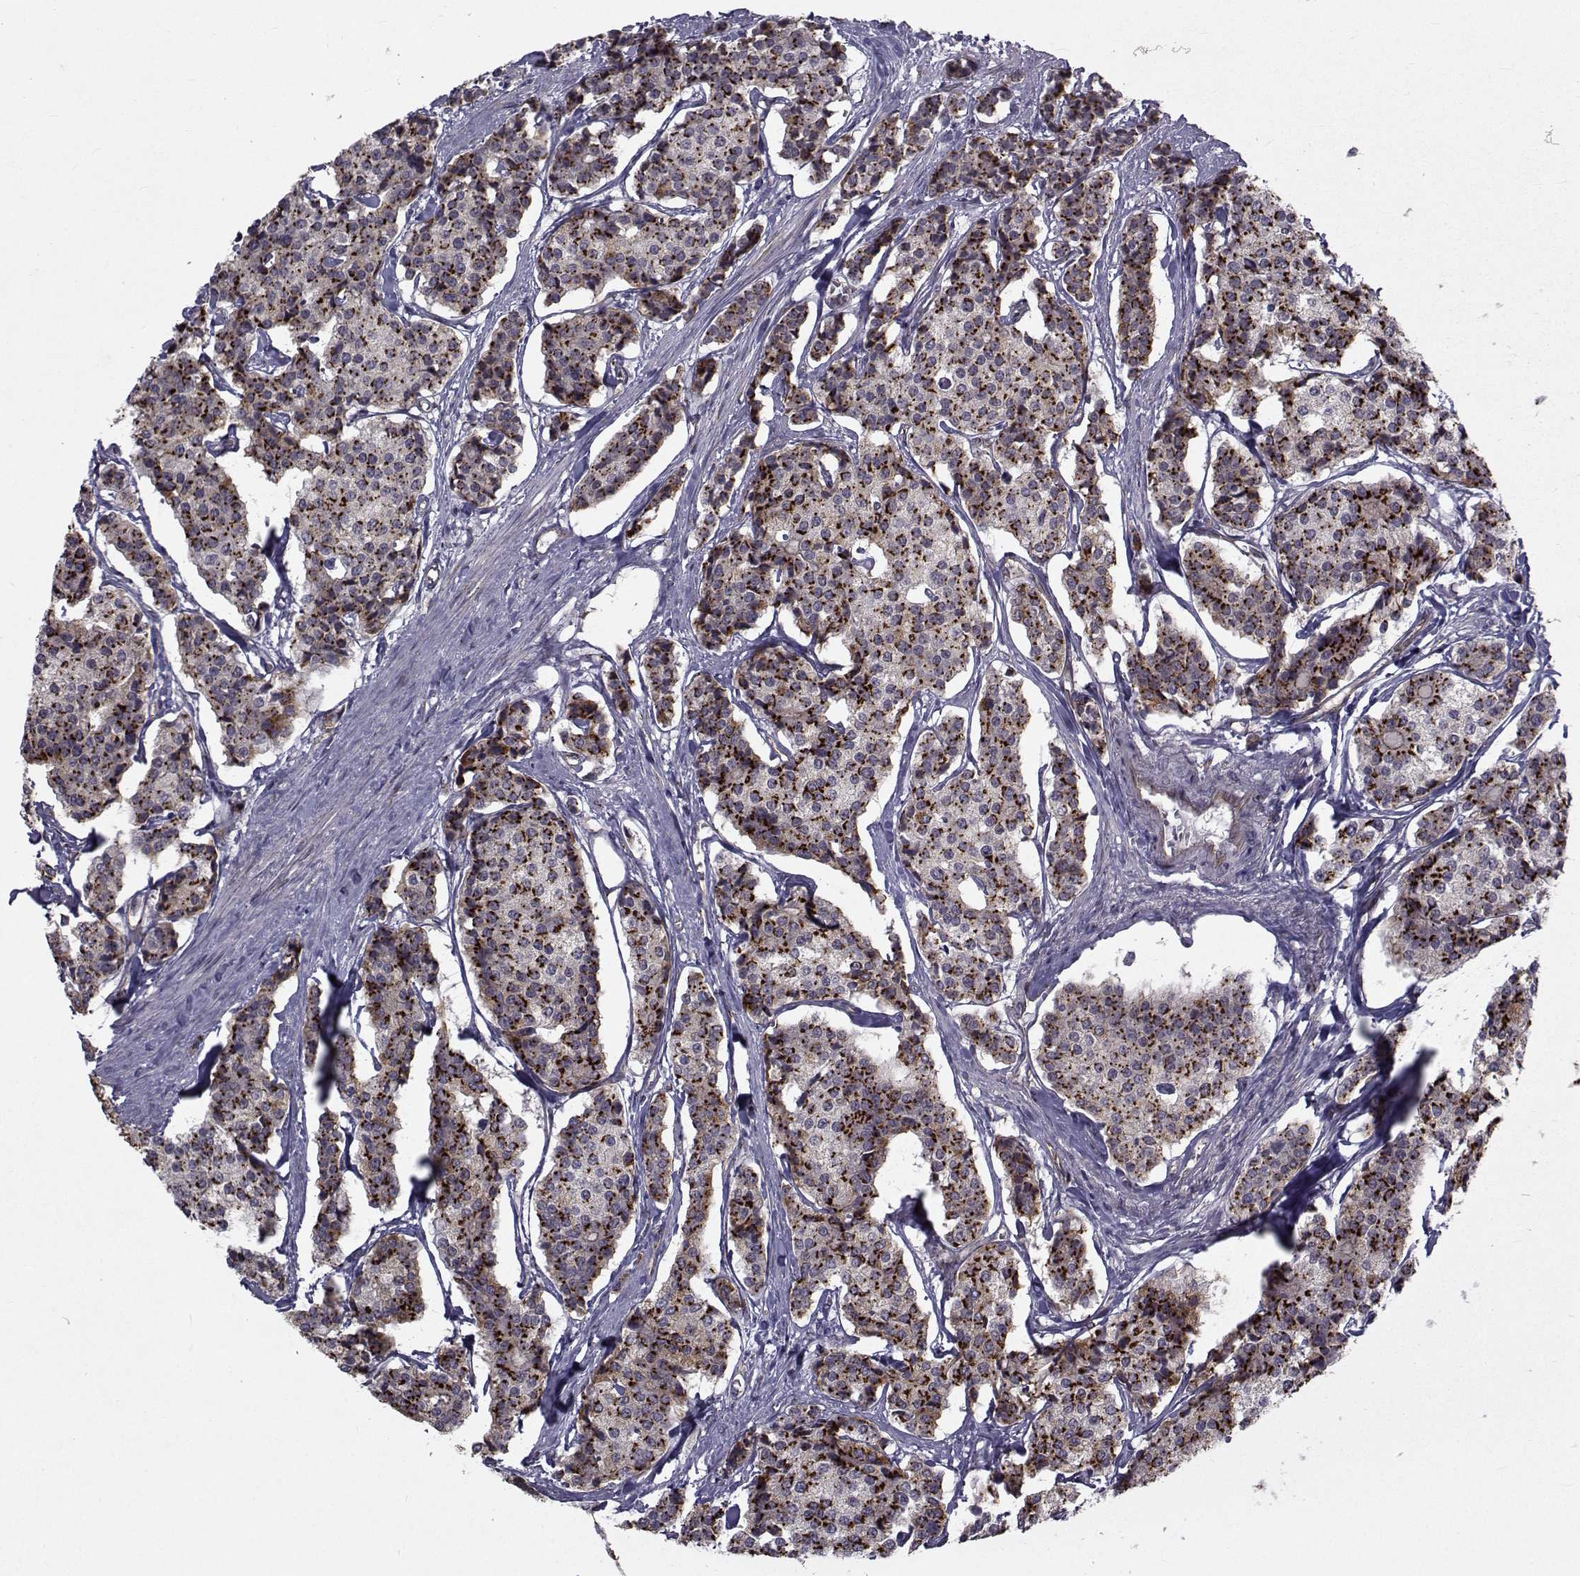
{"staining": {"intensity": "moderate", "quantity": ">75%", "location": "cytoplasmic/membranous"}, "tissue": "carcinoid", "cell_type": "Tumor cells", "image_type": "cancer", "snomed": [{"axis": "morphology", "description": "Carcinoid, malignant, NOS"}, {"axis": "topography", "description": "Small intestine"}], "caption": "Protein staining of carcinoid tissue exhibits moderate cytoplasmic/membranous staining in approximately >75% of tumor cells.", "gene": "ATP6V1C2", "patient": {"sex": "female", "age": 65}}